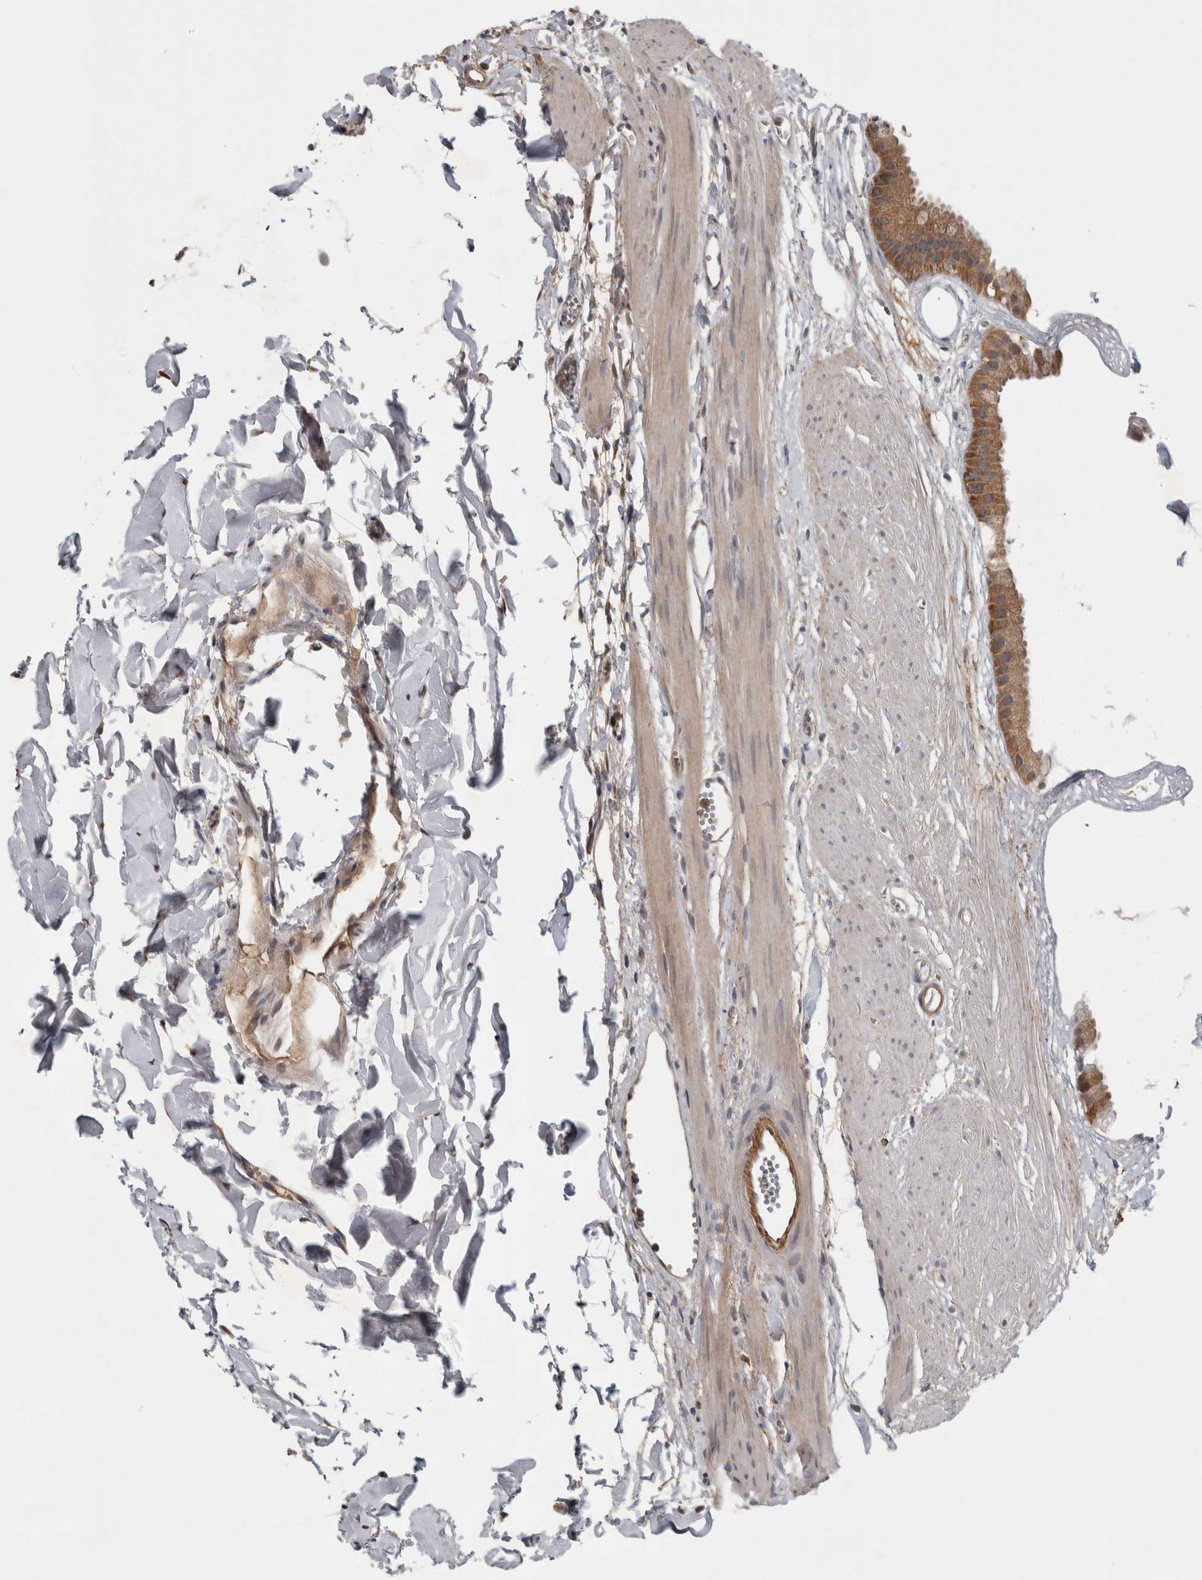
{"staining": {"intensity": "strong", "quantity": ">75%", "location": "cytoplasmic/membranous"}, "tissue": "gallbladder", "cell_type": "Glandular cells", "image_type": "normal", "snomed": [{"axis": "morphology", "description": "Normal tissue, NOS"}, {"axis": "topography", "description": "Gallbladder"}], "caption": "Immunohistochemical staining of benign human gallbladder exhibits >75% levels of strong cytoplasmic/membranous protein staining in approximately >75% of glandular cells. (DAB (3,3'-diaminobenzidine) IHC with brightfield microscopy, high magnification).", "gene": "TRMT61B", "patient": {"sex": "female", "age": 64}}